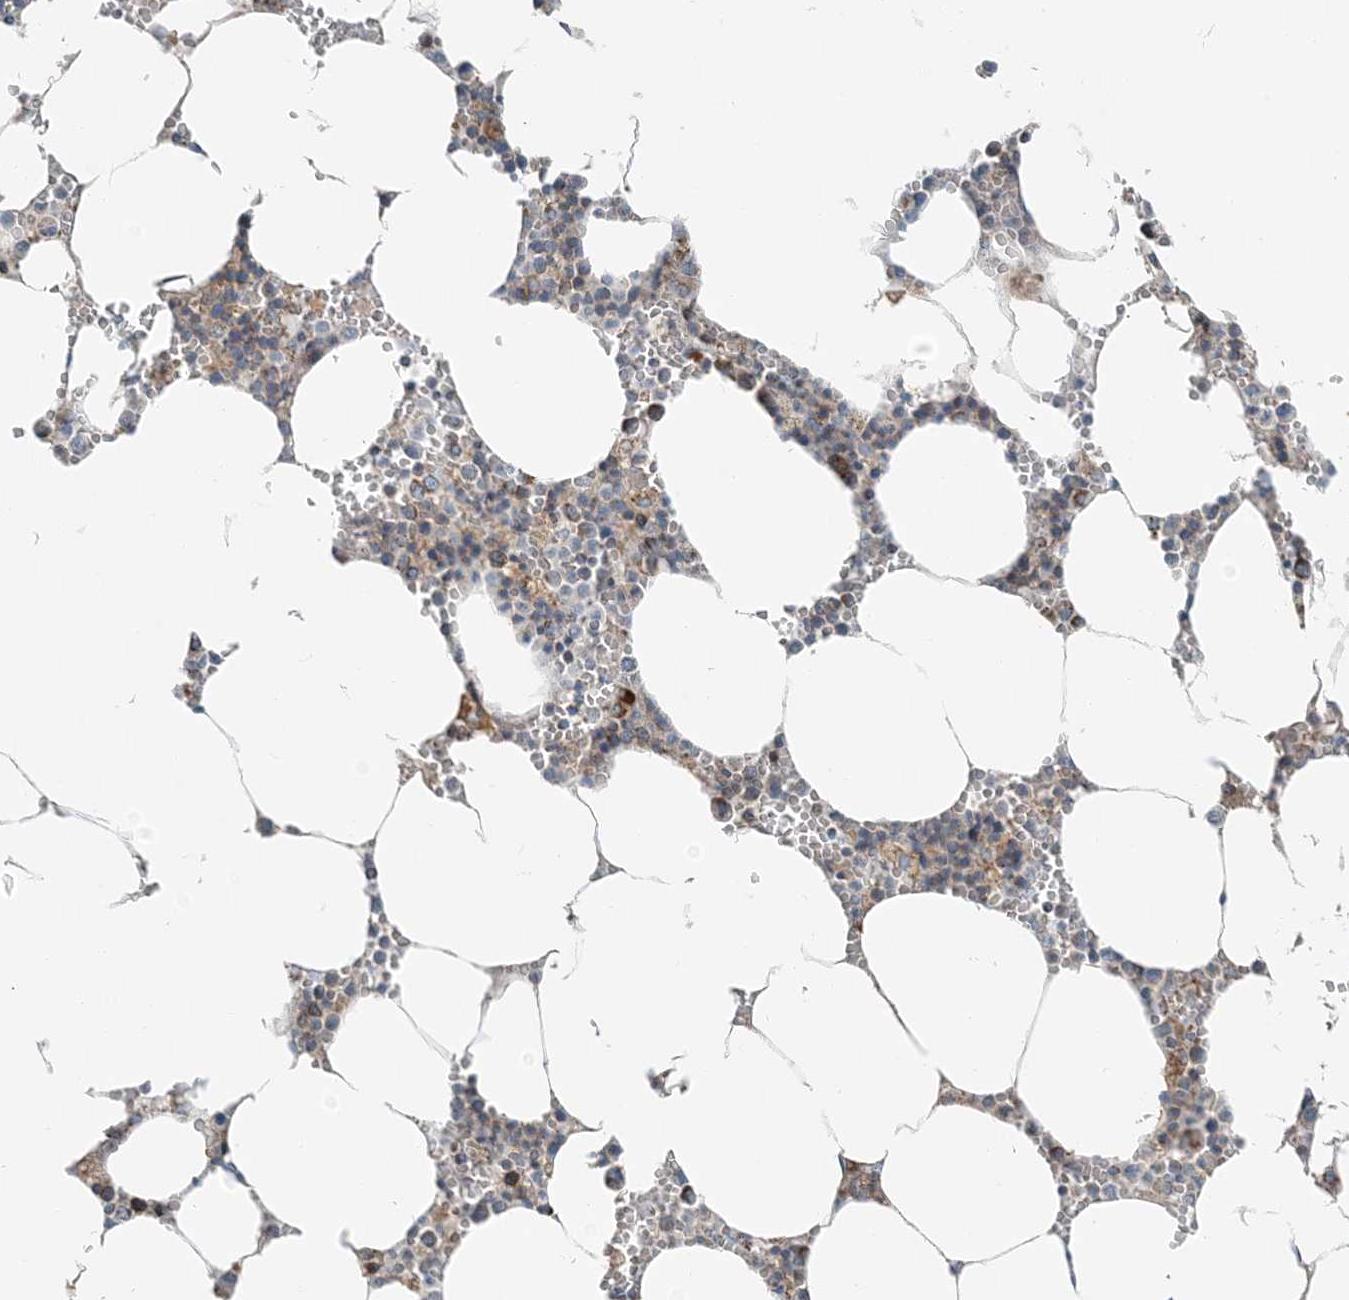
{"staining": {"intensity": "strong", "quantity": "<25%", "location": "cytoplasmic/membranous"}, "tissue": "bone marrow", "cell_type": "Hematopoietic cells", "image_type": "normal", "snomed": [{"axis": "morphology", "description": "Normal tissue, NOS"}, {"axis": "topography", "description": "Bone marrow"}], "caption": "DAB immunohistochemical staining of unremarkable bone marrow demonstrates strong cytoplasmic/membranous protein positivity in approximately <25% of hematopoietic cells. Nuclei are stained in blue.", "gene": "SLC22A16", "patient": {"sex": "male", "age": 70}}